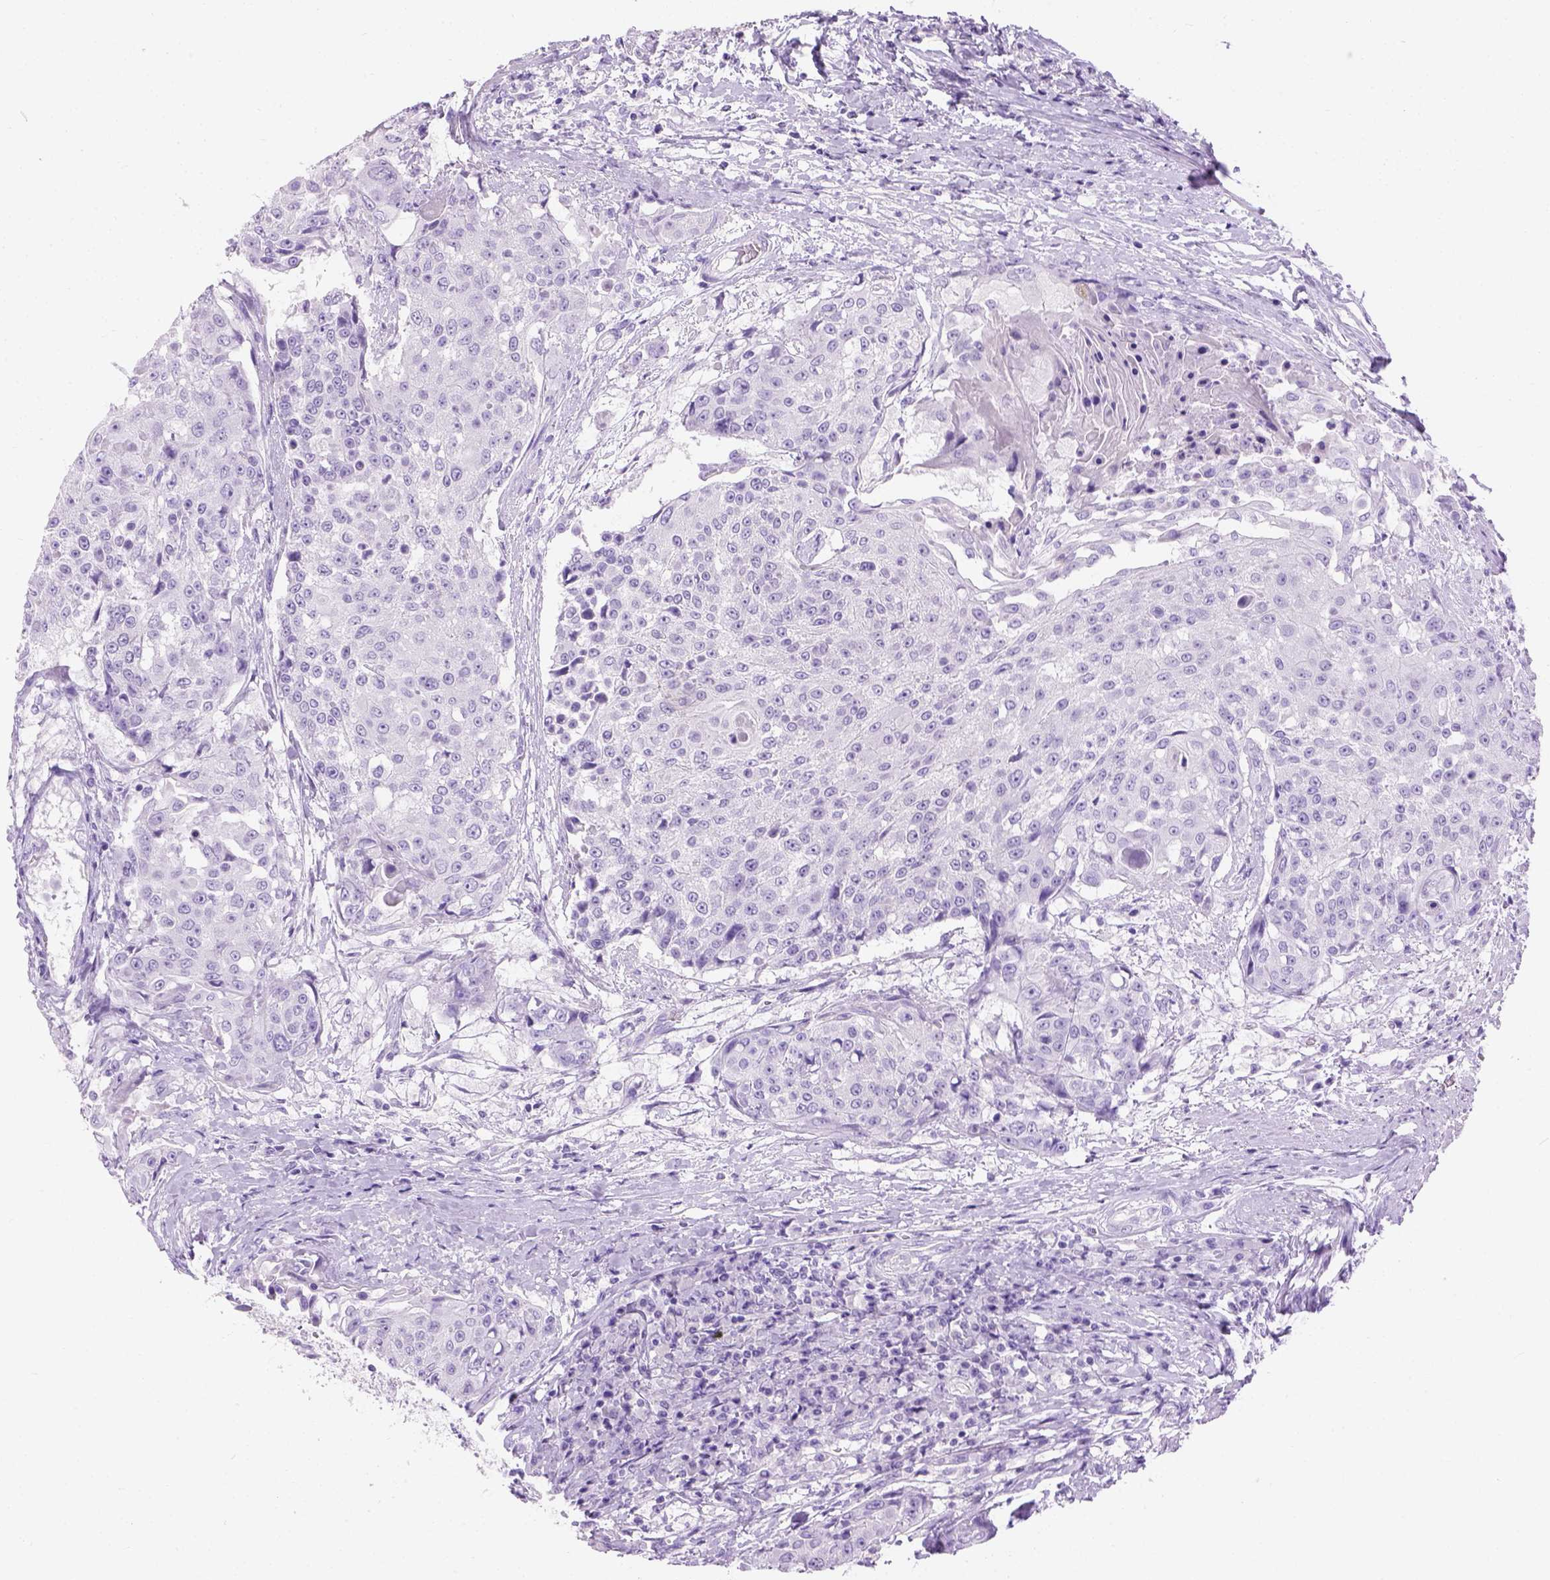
{"staining": {"intensity": "negative", "quantity": "none", "location": "none"}, "tissue": "urothelial cancer", "cell_type": "Tumor cells", "image_type": "cancer", "snomed": [{"axis": "morphology", "description": "Urothelial carcinoma, High grade"}, {"axis": "topography", "description": "Urinary bladder"}], "caption": "Tumor cells are negative for brown protein staining in urothelial cancer.", "gene": "TMEM38A", "patient": {"sex": "female", "age": 63}}